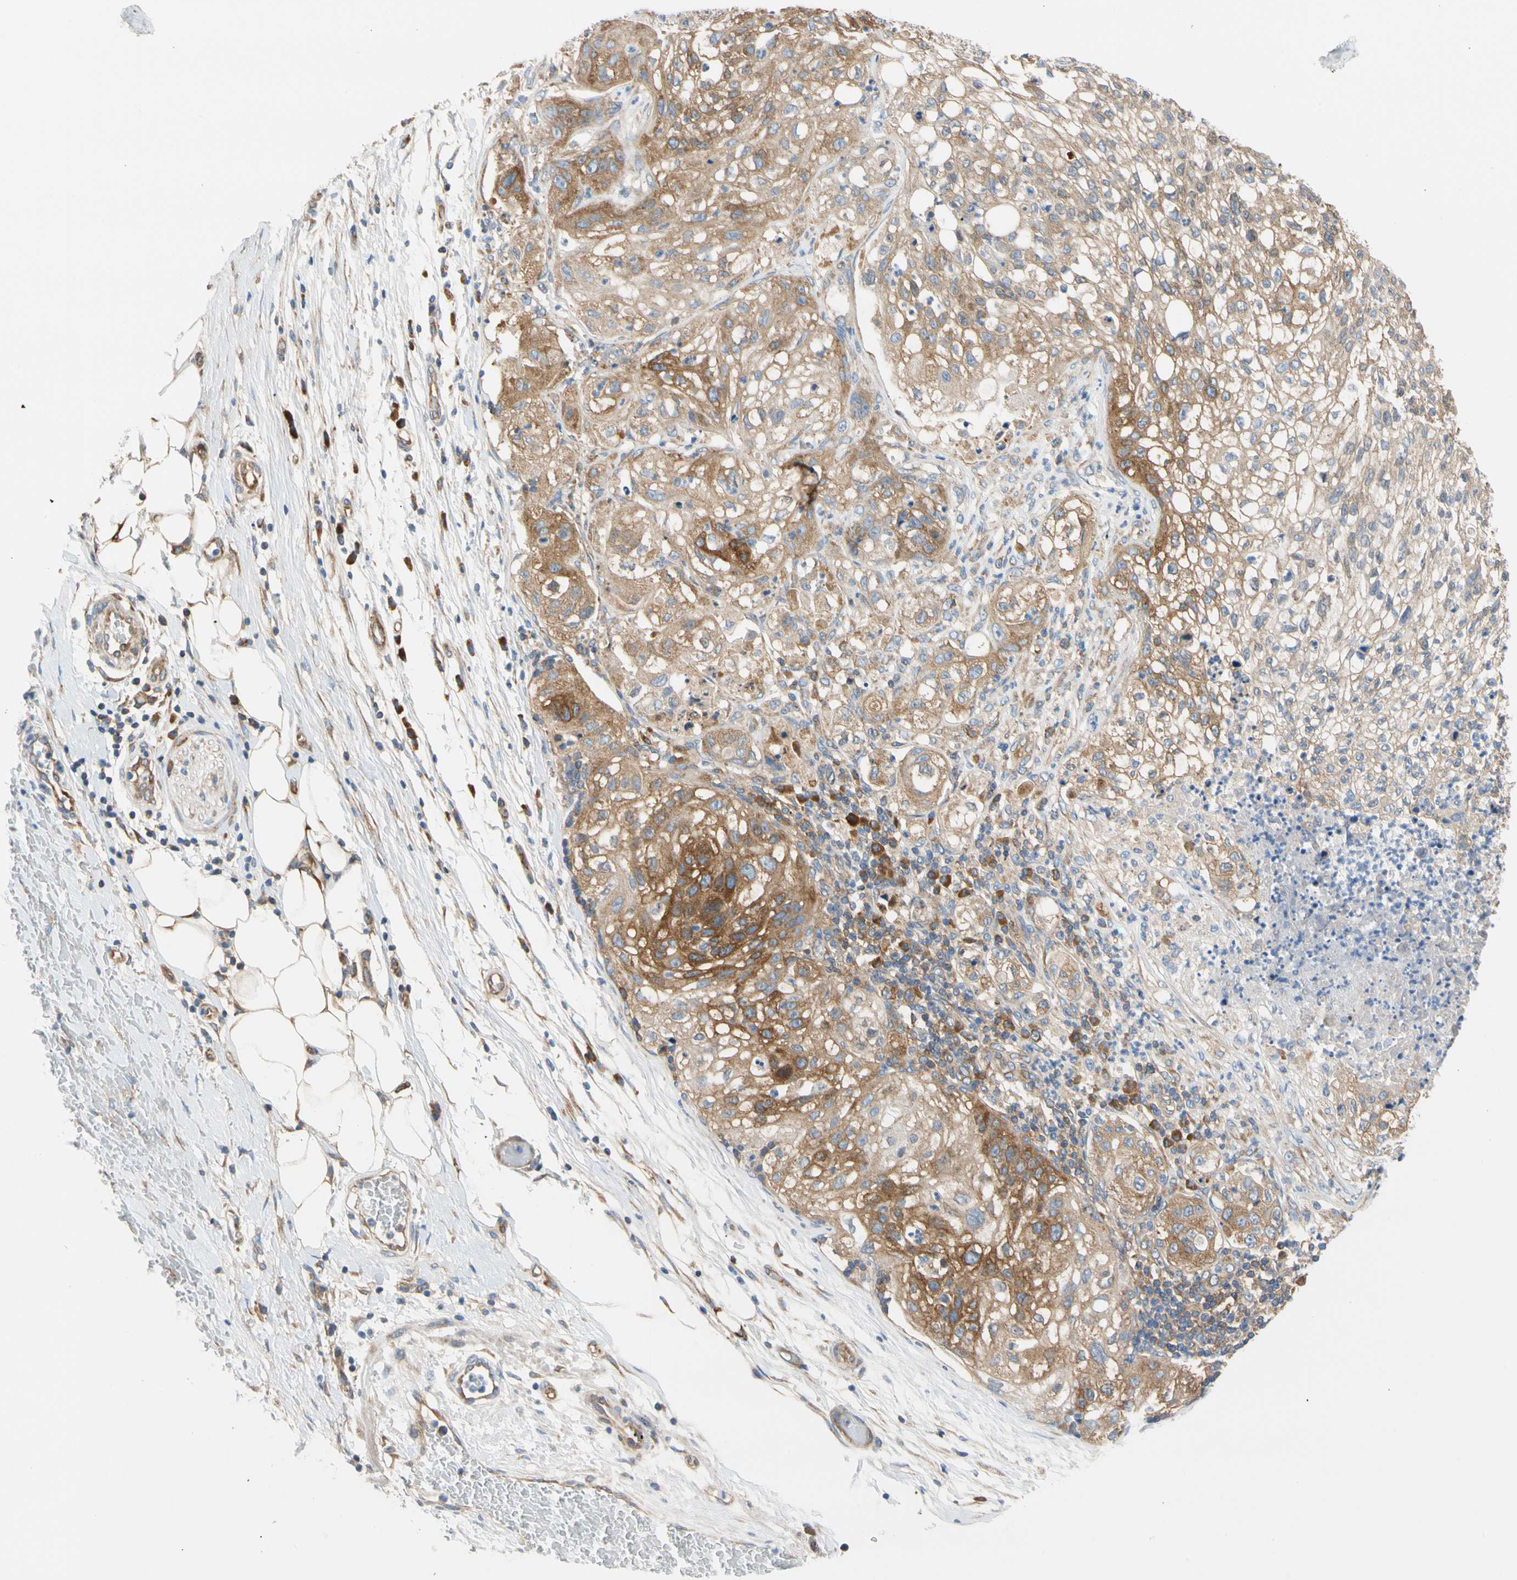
{"staining": {"intensity": "moderate", "quantity": ">75%", "location": "cytoplasmic/membranous"}, "tissue": "lung cancer", "cell_type": "Tumor cells", "image_type": "cancer", "snomed": [{"axis": "morphology", "description": "Inflammation, NOS"}, {"axis": "morphology", "description": "Squamous cell carcinoma, NOS"}, {"axis": "topography", "description": "Lymph node"}, {"axis": "topography", "description": "Soft tissue"}, {"axis": "topography", "description": "Lung"}], "caption": "Moderate cytoplasmic/membranous positivity is seen in approximately >75% of tumor cells in lung cancer.", "gene": "GPHN", "patient": {"sex": "male", "age": 66}}